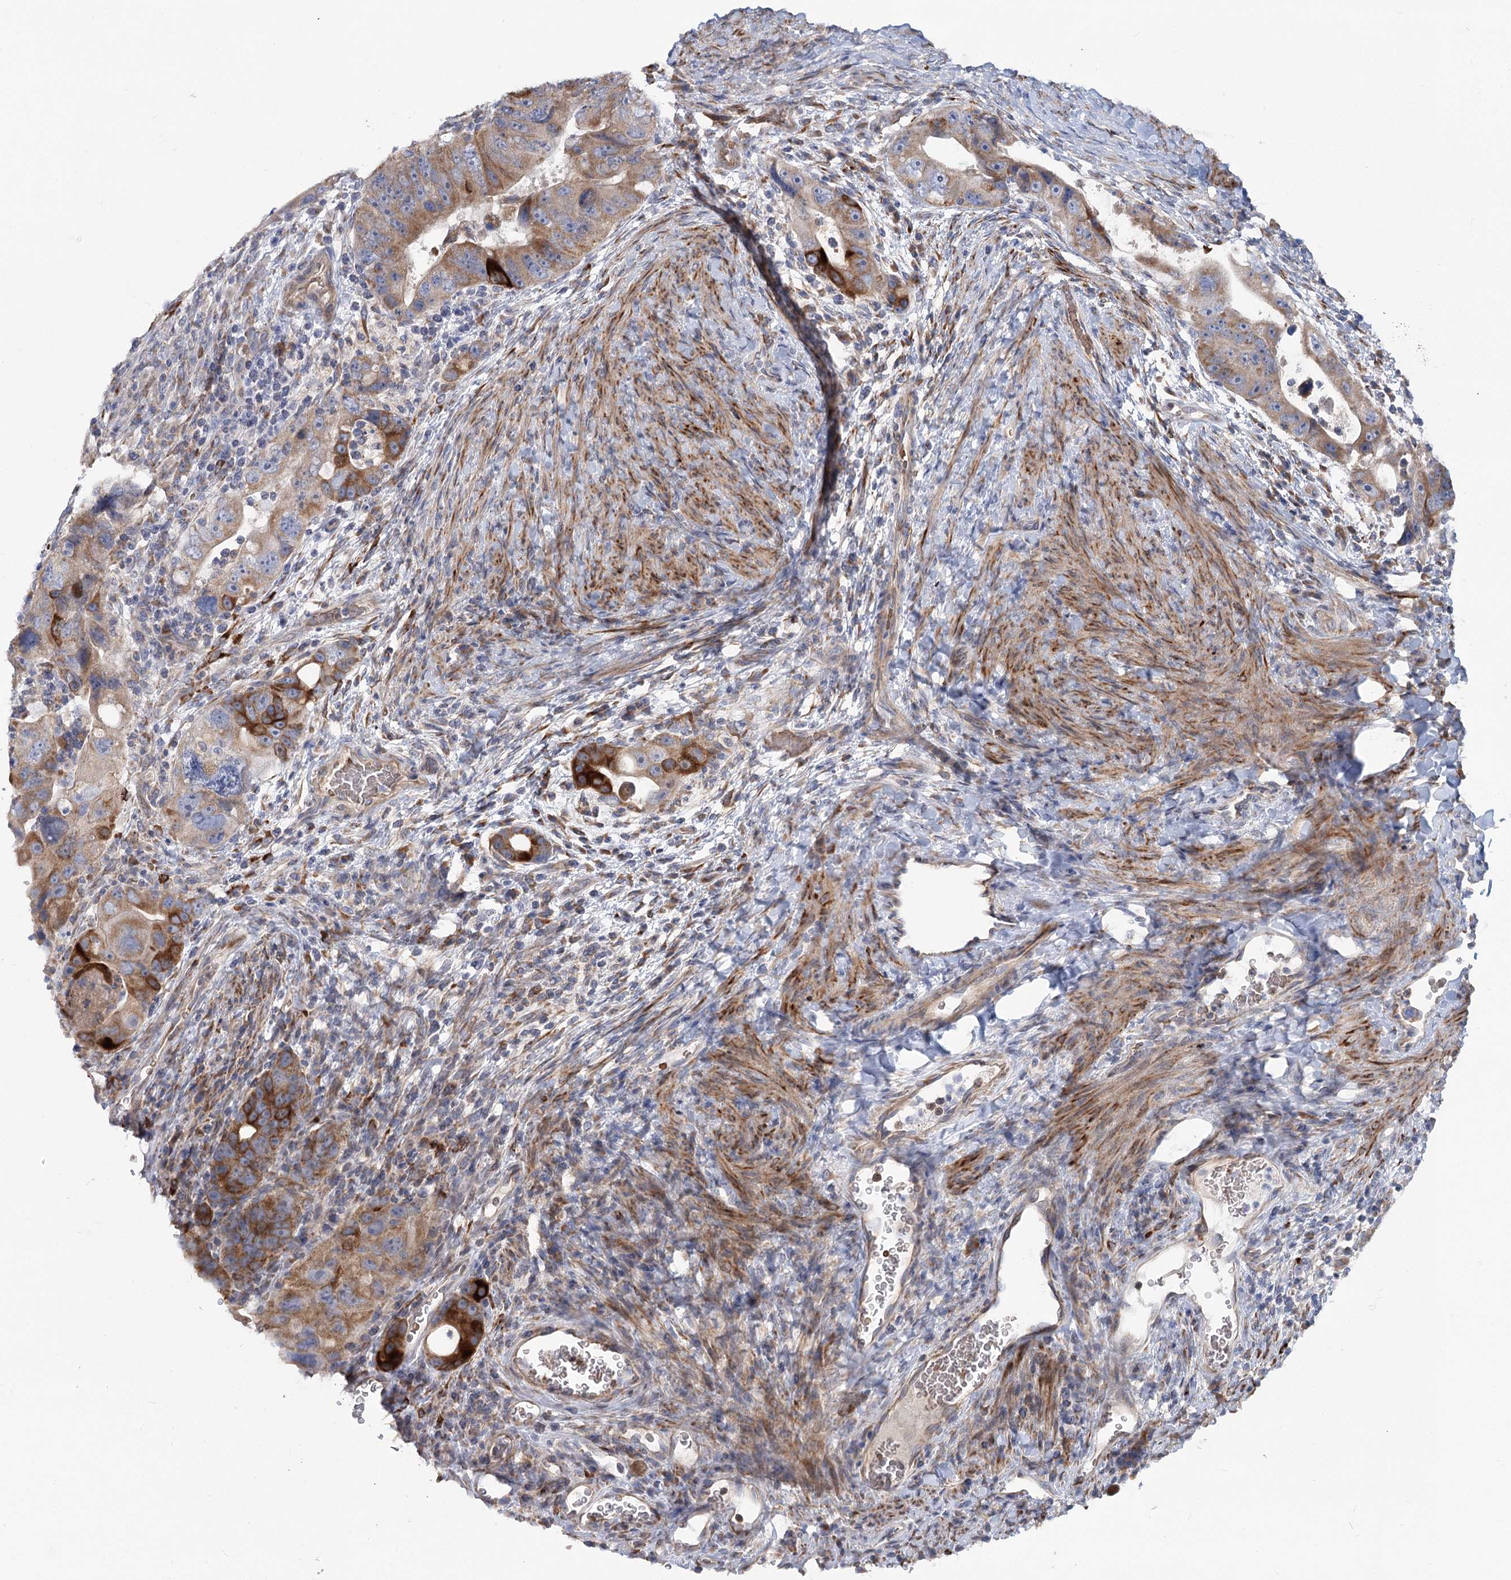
{"staining": {"intensity": "strong", "quantity": "25%-75%", "location": "cytoplasmic/membranous"}, "tissue": "colorectal cancer", "cell_type": "Tumor cells", "image_type": "cancer", "snomed": [{"axis": "morphology", "description": "Adenocarcinoma, NOS"}, {"axis": "topography", "description": "Rectum"}], "caption": "The photomicrograph reveals a brown stain indicating the presence of a protein in the cytoplasmic/membranous of tumor cells in colorectal adenocarcinoma.", "gene": "CIB4", "patient": {"sex": "male", "age": 59}}